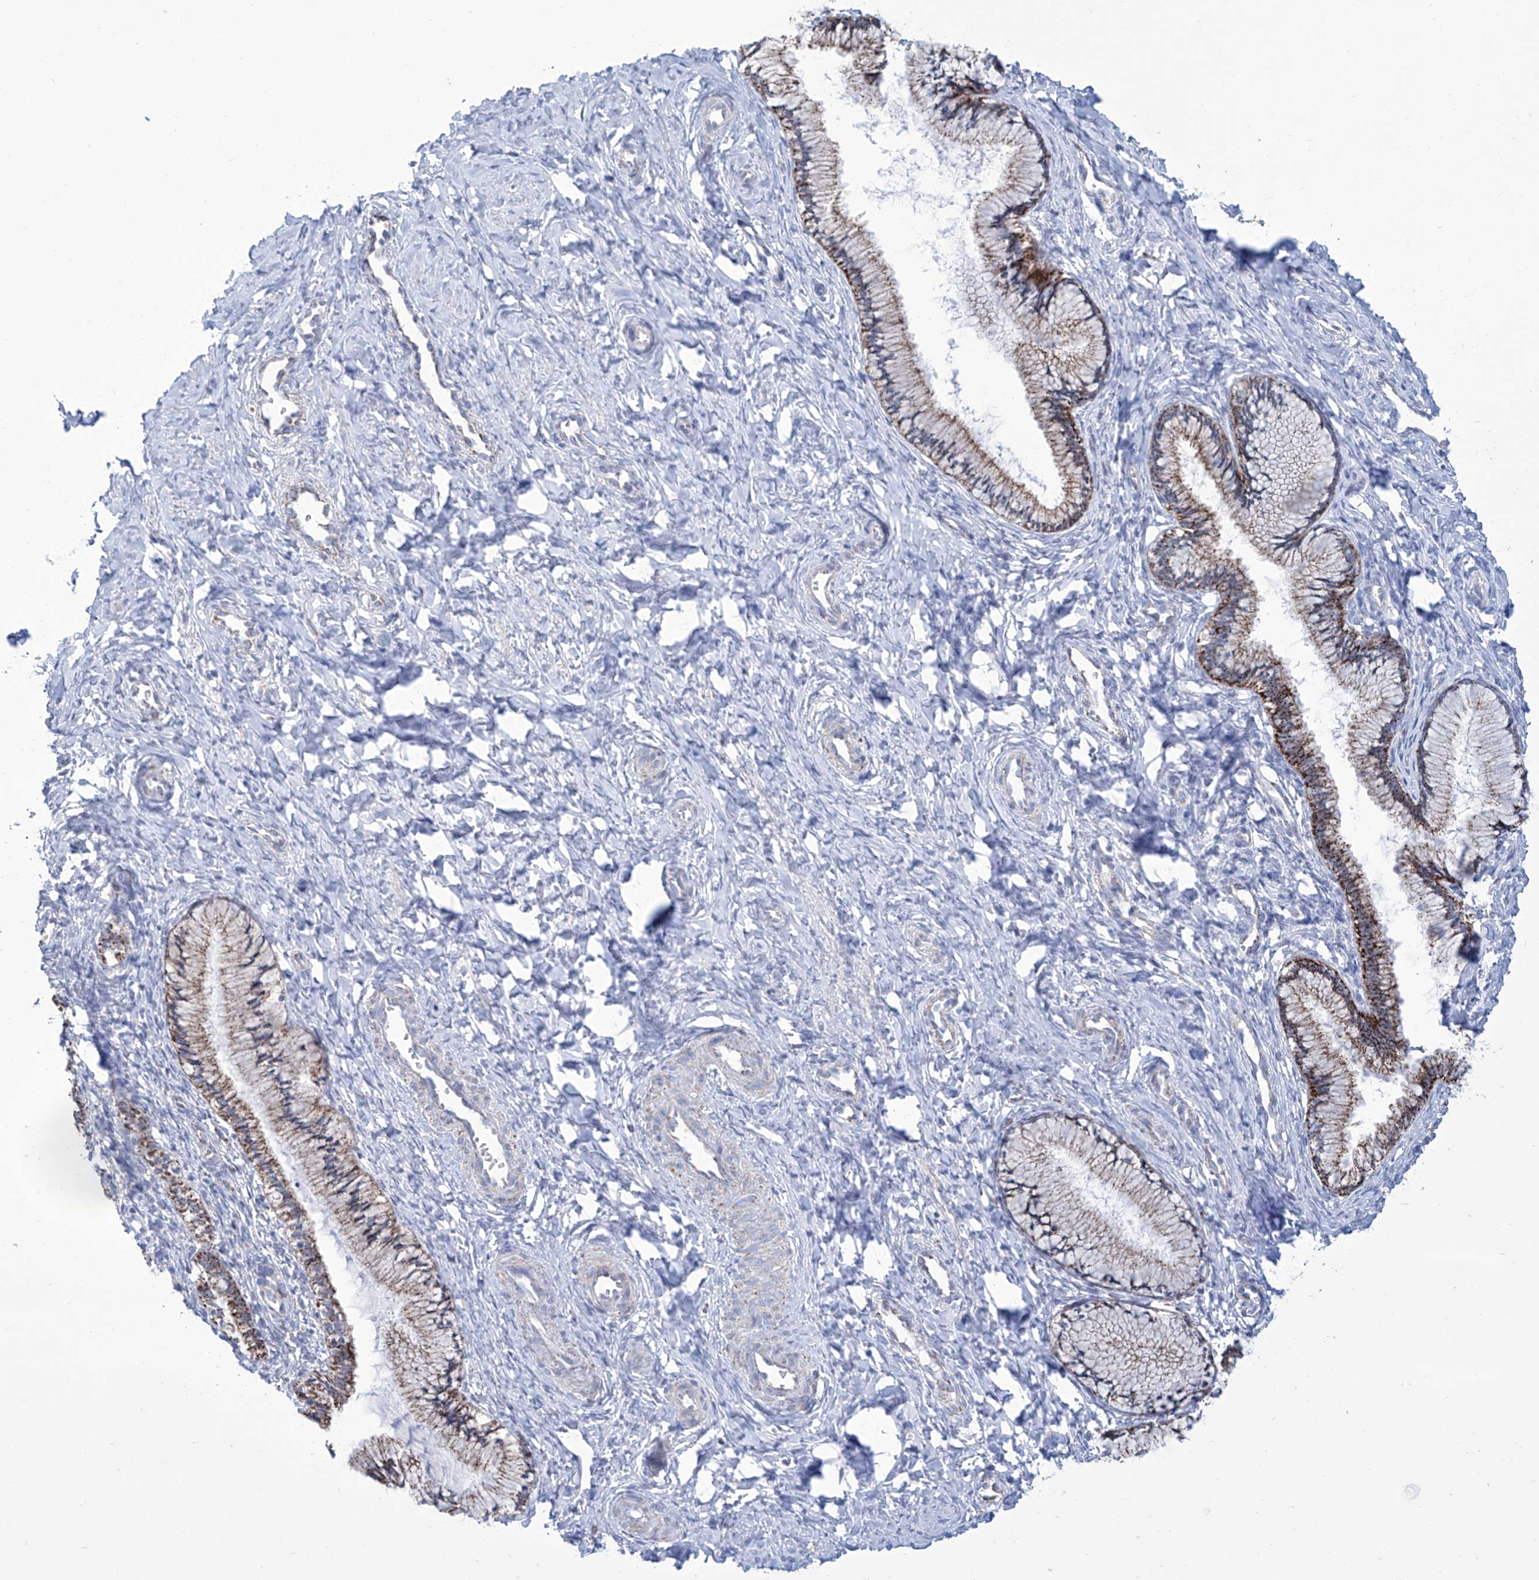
{"staining": {"intensity": "strong", "quantity": "25%-75%", "location": "cytoplasmic/membranous"}, "tissue": "cervix", "cell_type": "Glandular cells", "image_type": "normal", "snomed": [{"axis": "morphology", "description": "Normal tissue, NOS"}, {"axis": "topography", "description": "Cervix"}], "caption": "This histopathology image reveals IHC staining of normal cervix, with high strong cytoplasmic/membranous staining in about 25%-75% of glandular cells.", "gene": "ALDH6A1", "patient": {"sex": "female", "age": 27}}